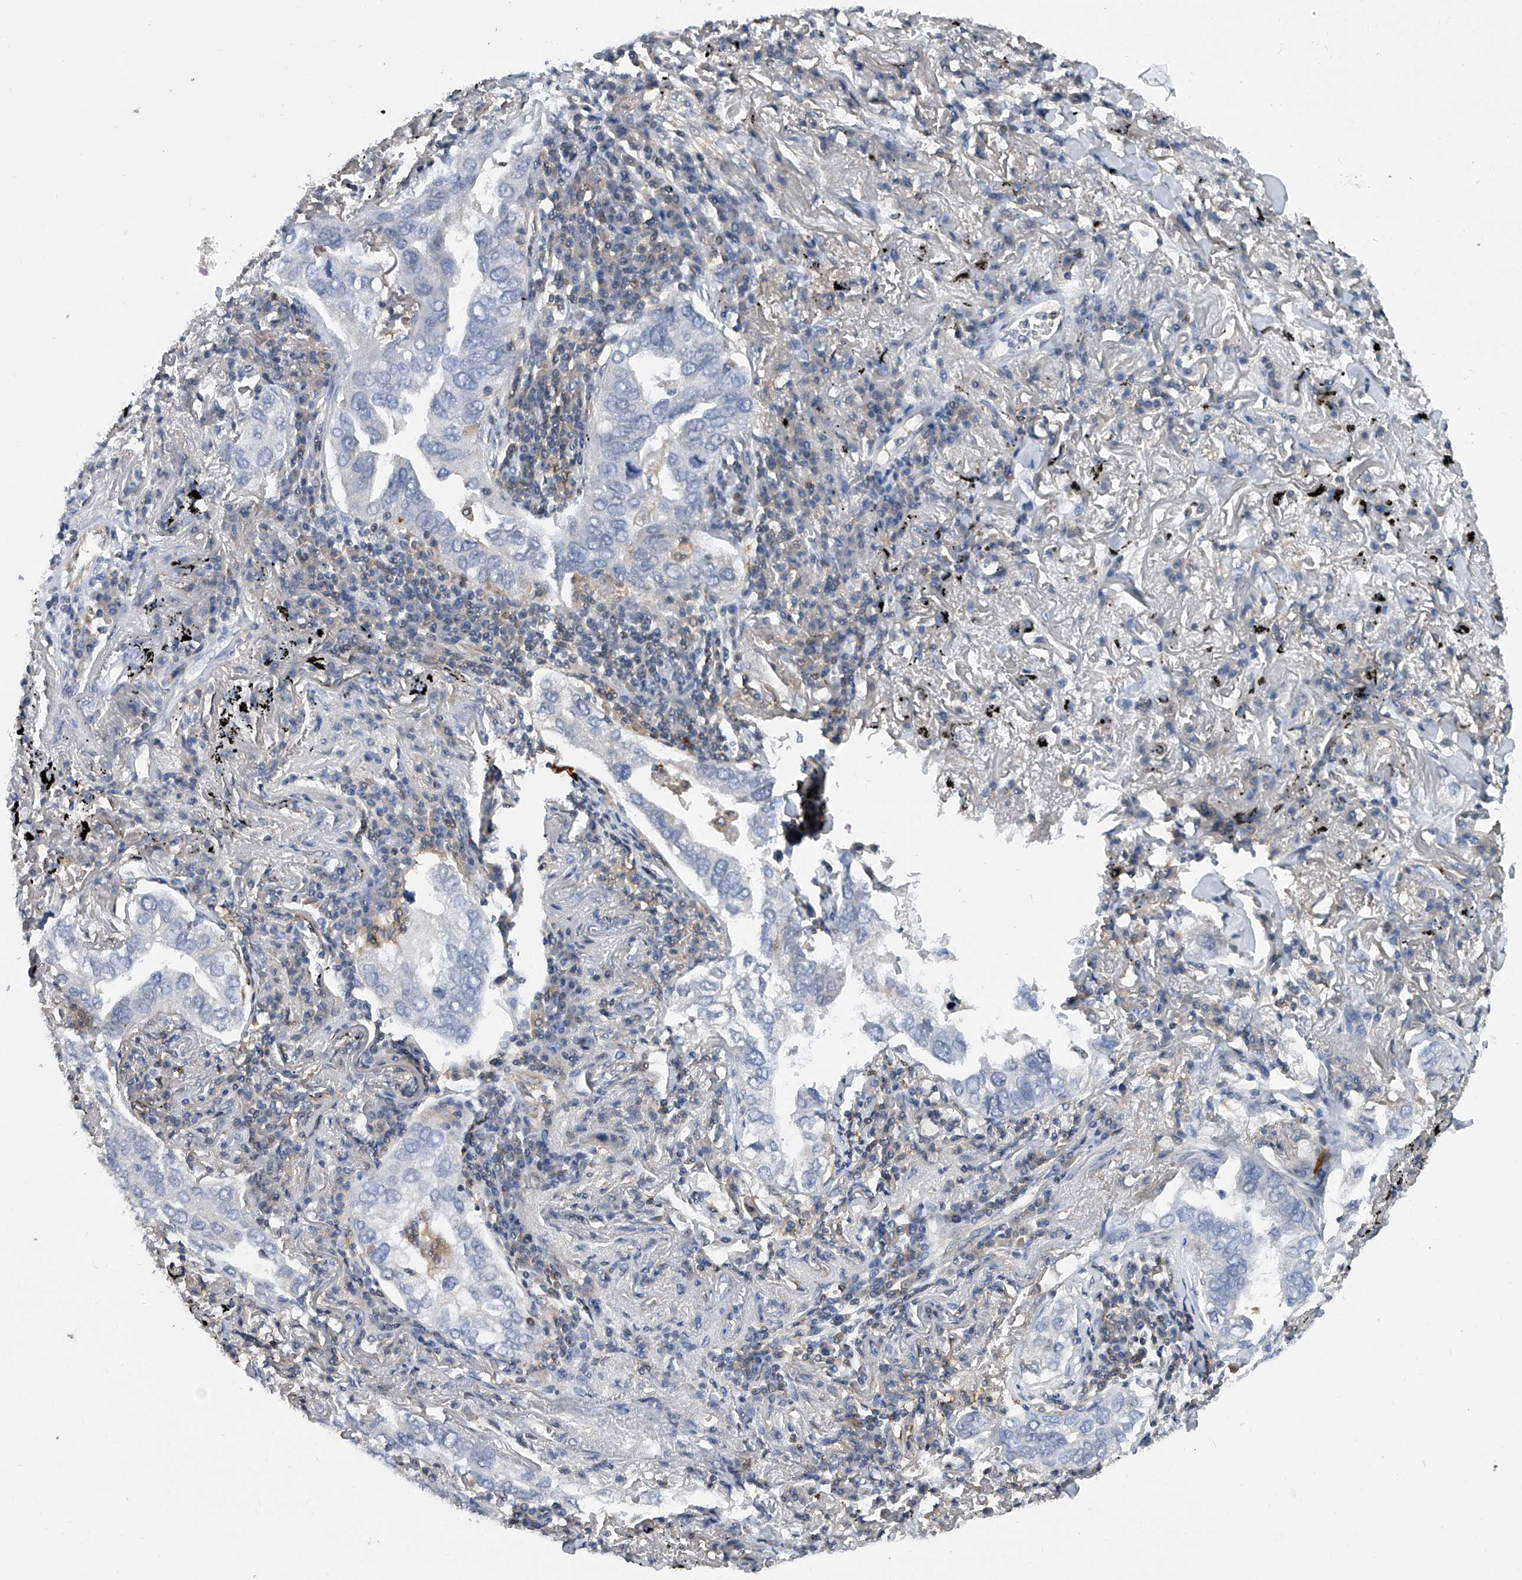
{"staining": {"intensity": "negative", "quantity": "none", "location": "none"}, "tissue": "lung cancer", "cell_type": "Tumor cells", "image_type": "cancer", "snomed": [{"axis": "morphology", "description": "Adenocarcinoma, NOS"}, {"axis": "topography", "description": "Lung"}], "caption": "Immunohistochemistry image of neoplastic tissue: adenocarcinoma (lung) stained with DAB (3,3'-diaminobenzidine) displays no significant protein positivity in tumor cells.", "gene": "SERPINB9", "patient": {"sex": "male", "age": 65}}